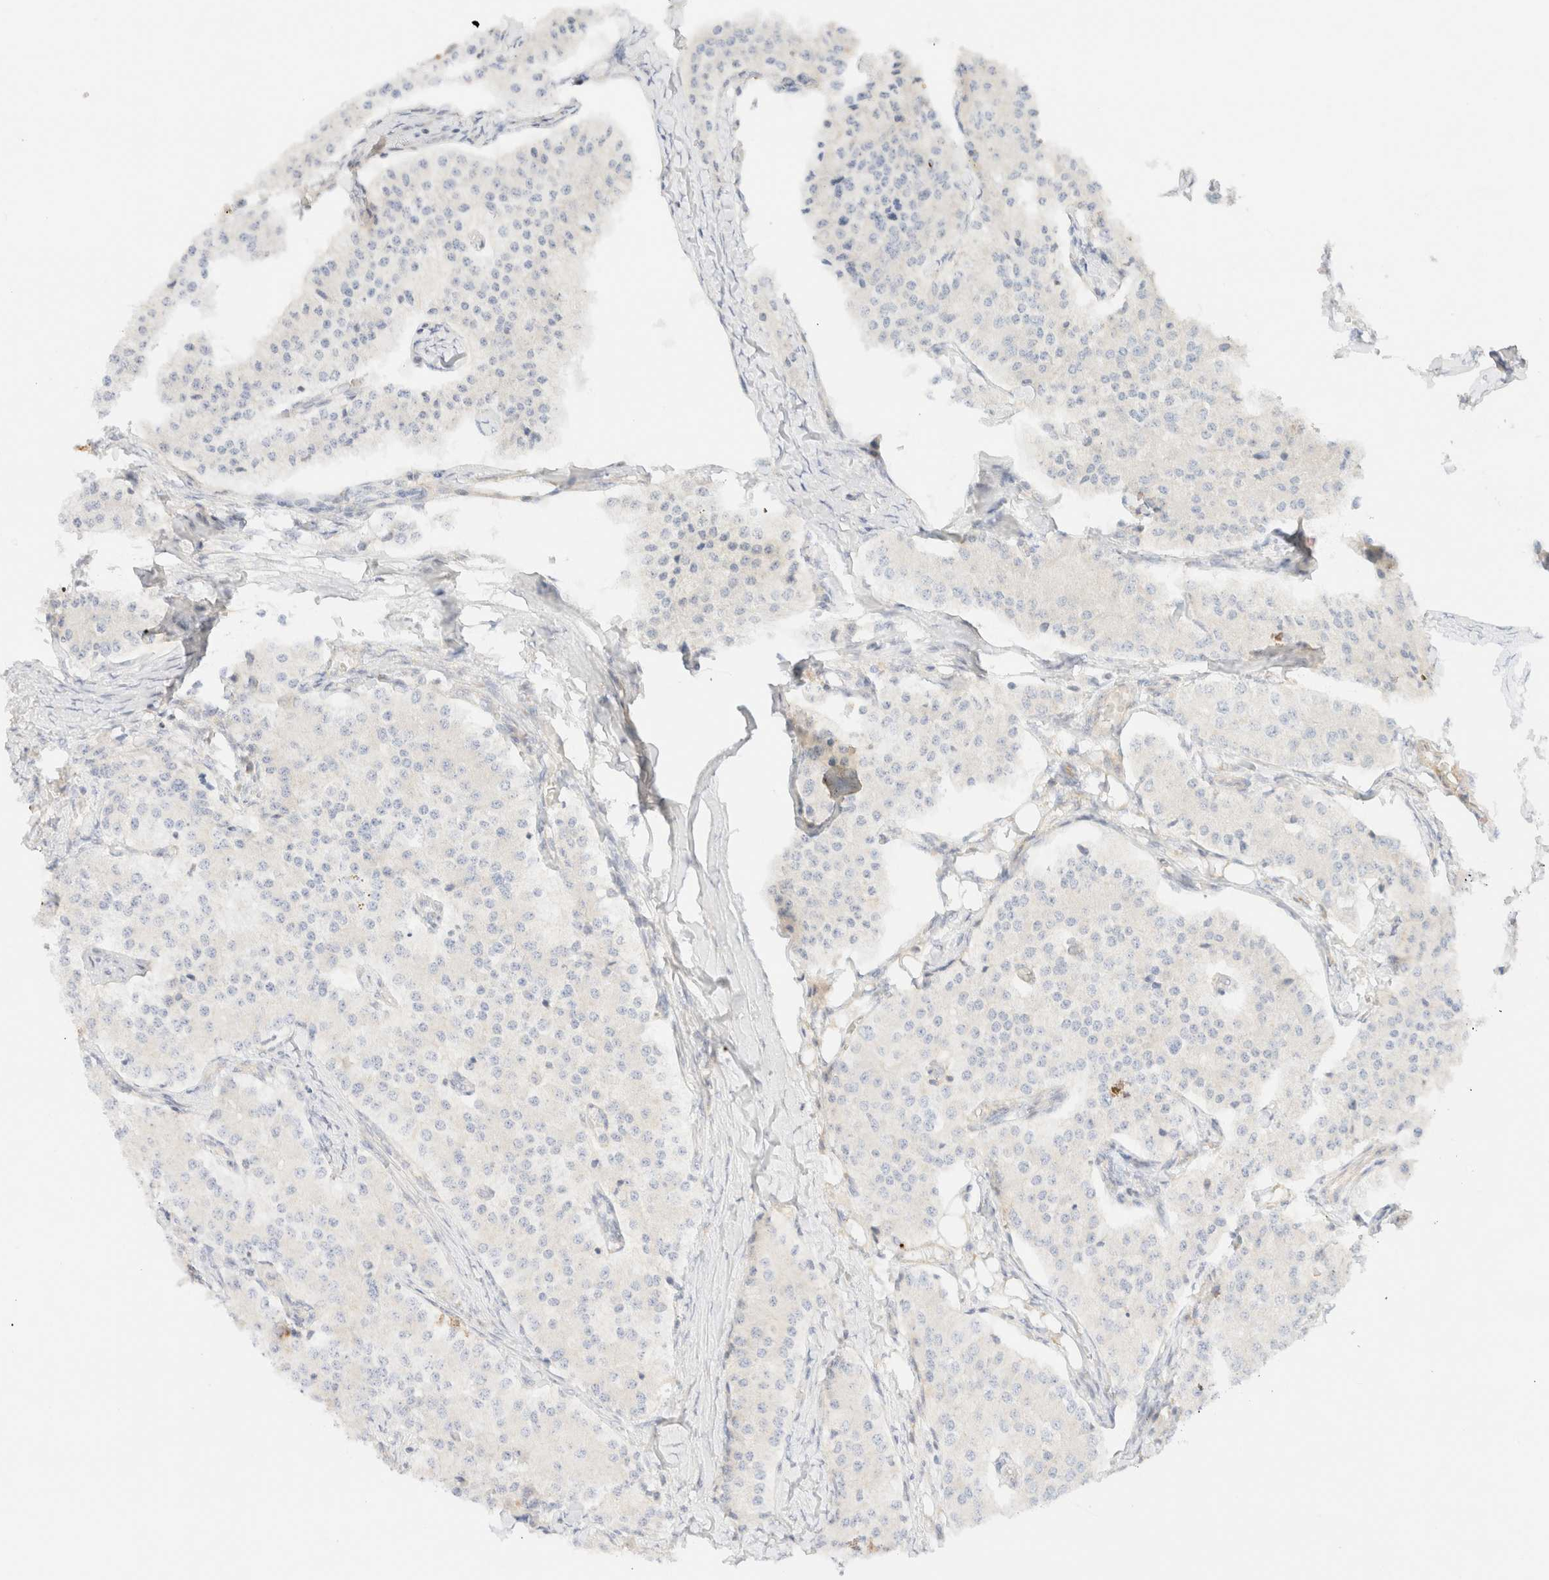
{"staining": {"intensity": "negative", "quantity": "none", "location": "none"}, "tissue": "carcinoid", "cell_type": "Tumor cells", "image_type": "cancer", "snomed": [{"axis": "morphology", "description": "Carcinoid, malignant, NOS"}, {"axis": "topography", "description": "Colon"}], "caption": "Immunohistochemical staining of human carcinoid displays no significant positivity in tumor cells.", "gene": "MYO10", "patient": {"sex": "female", "age": 52}}